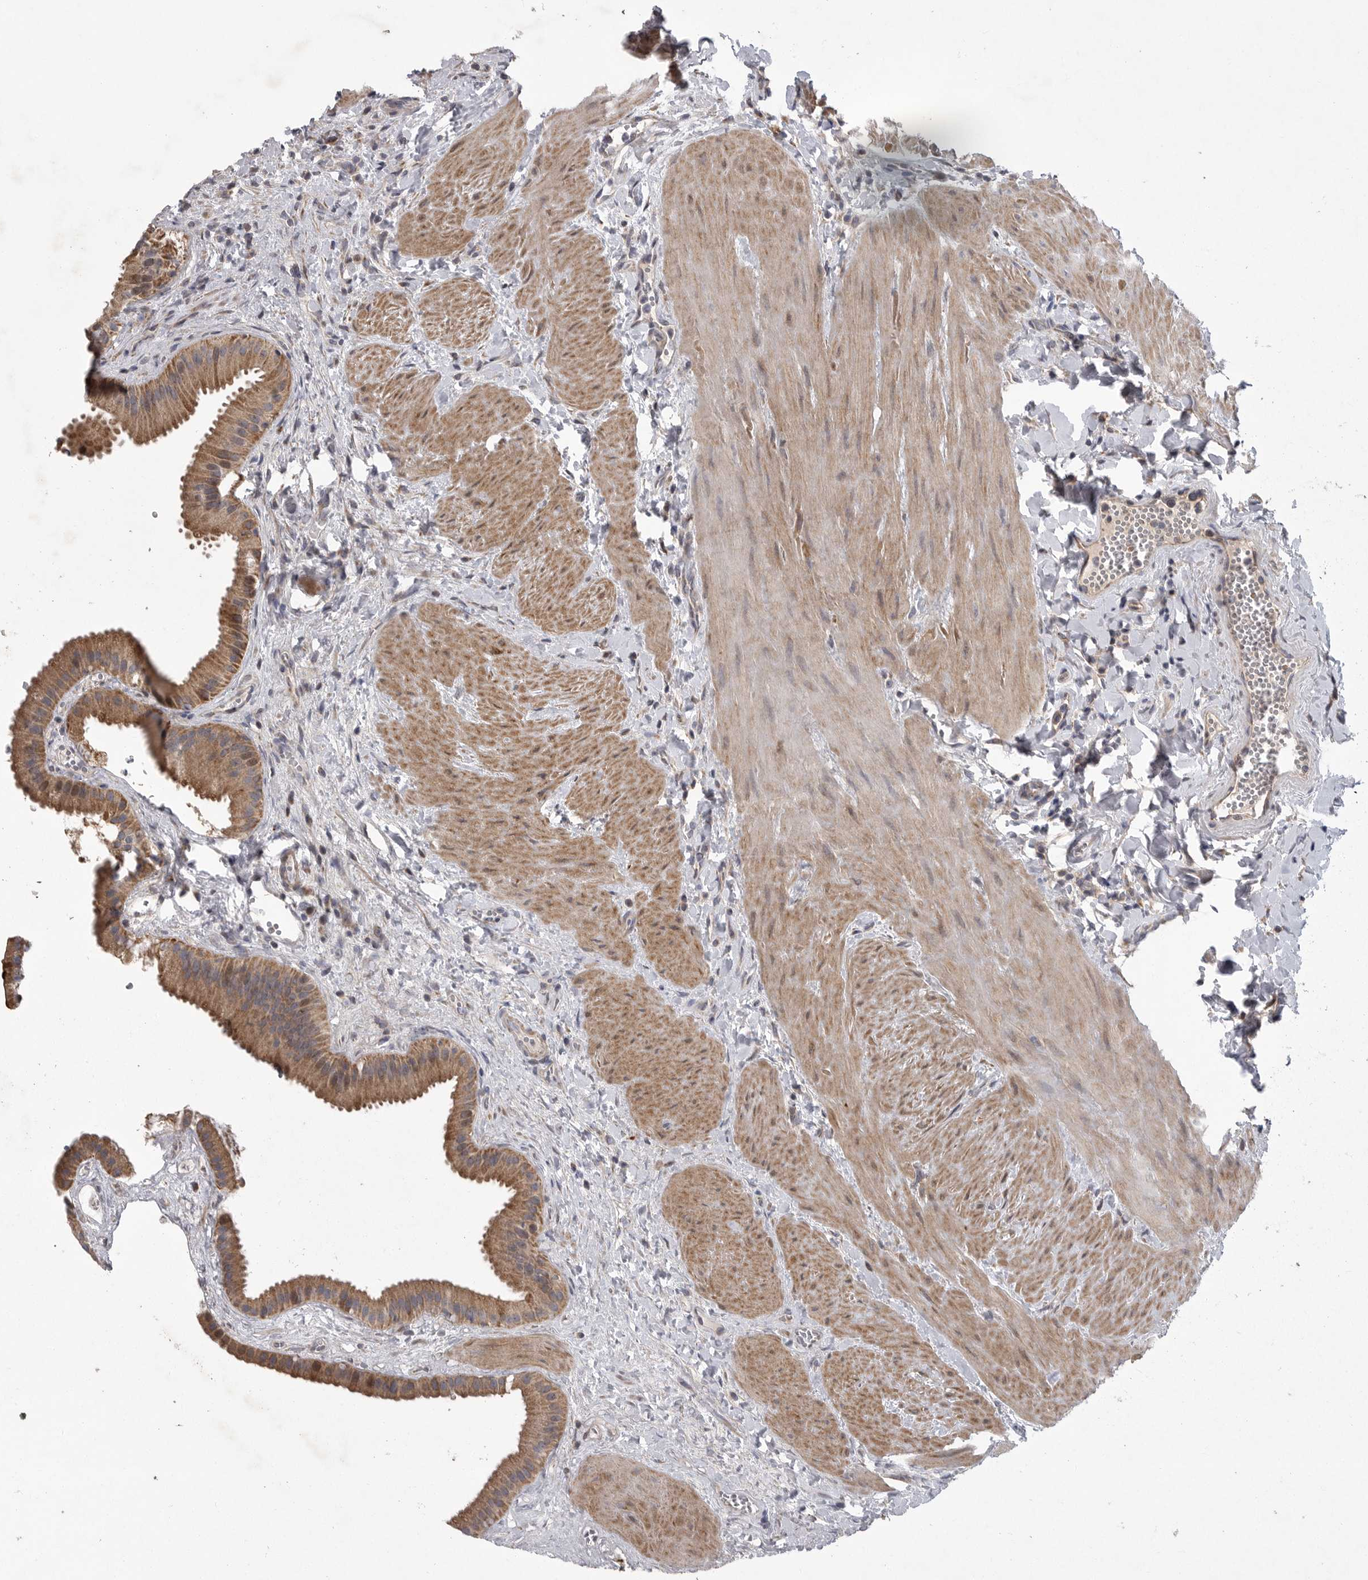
{"staining": {"intensity": "moderate", "quantity": ">75%", "location": "cytoplasmic/membranous"}, "tissue": "gallbladder", "cell_type": "Glandular cells", "image_type": "normal", "snomed": [{"axis": "morphology", "description": "Normal tissue, NOS"}, {"axis": "topography", "description": "Gallbladder"}], "caption": "A brown stain labels moderate cytoplasmic/membranous staining of a protein in glandular cells of benign gallbladder.", "gene": "CRP", "patient": {"sex": "male", "age": 55}}